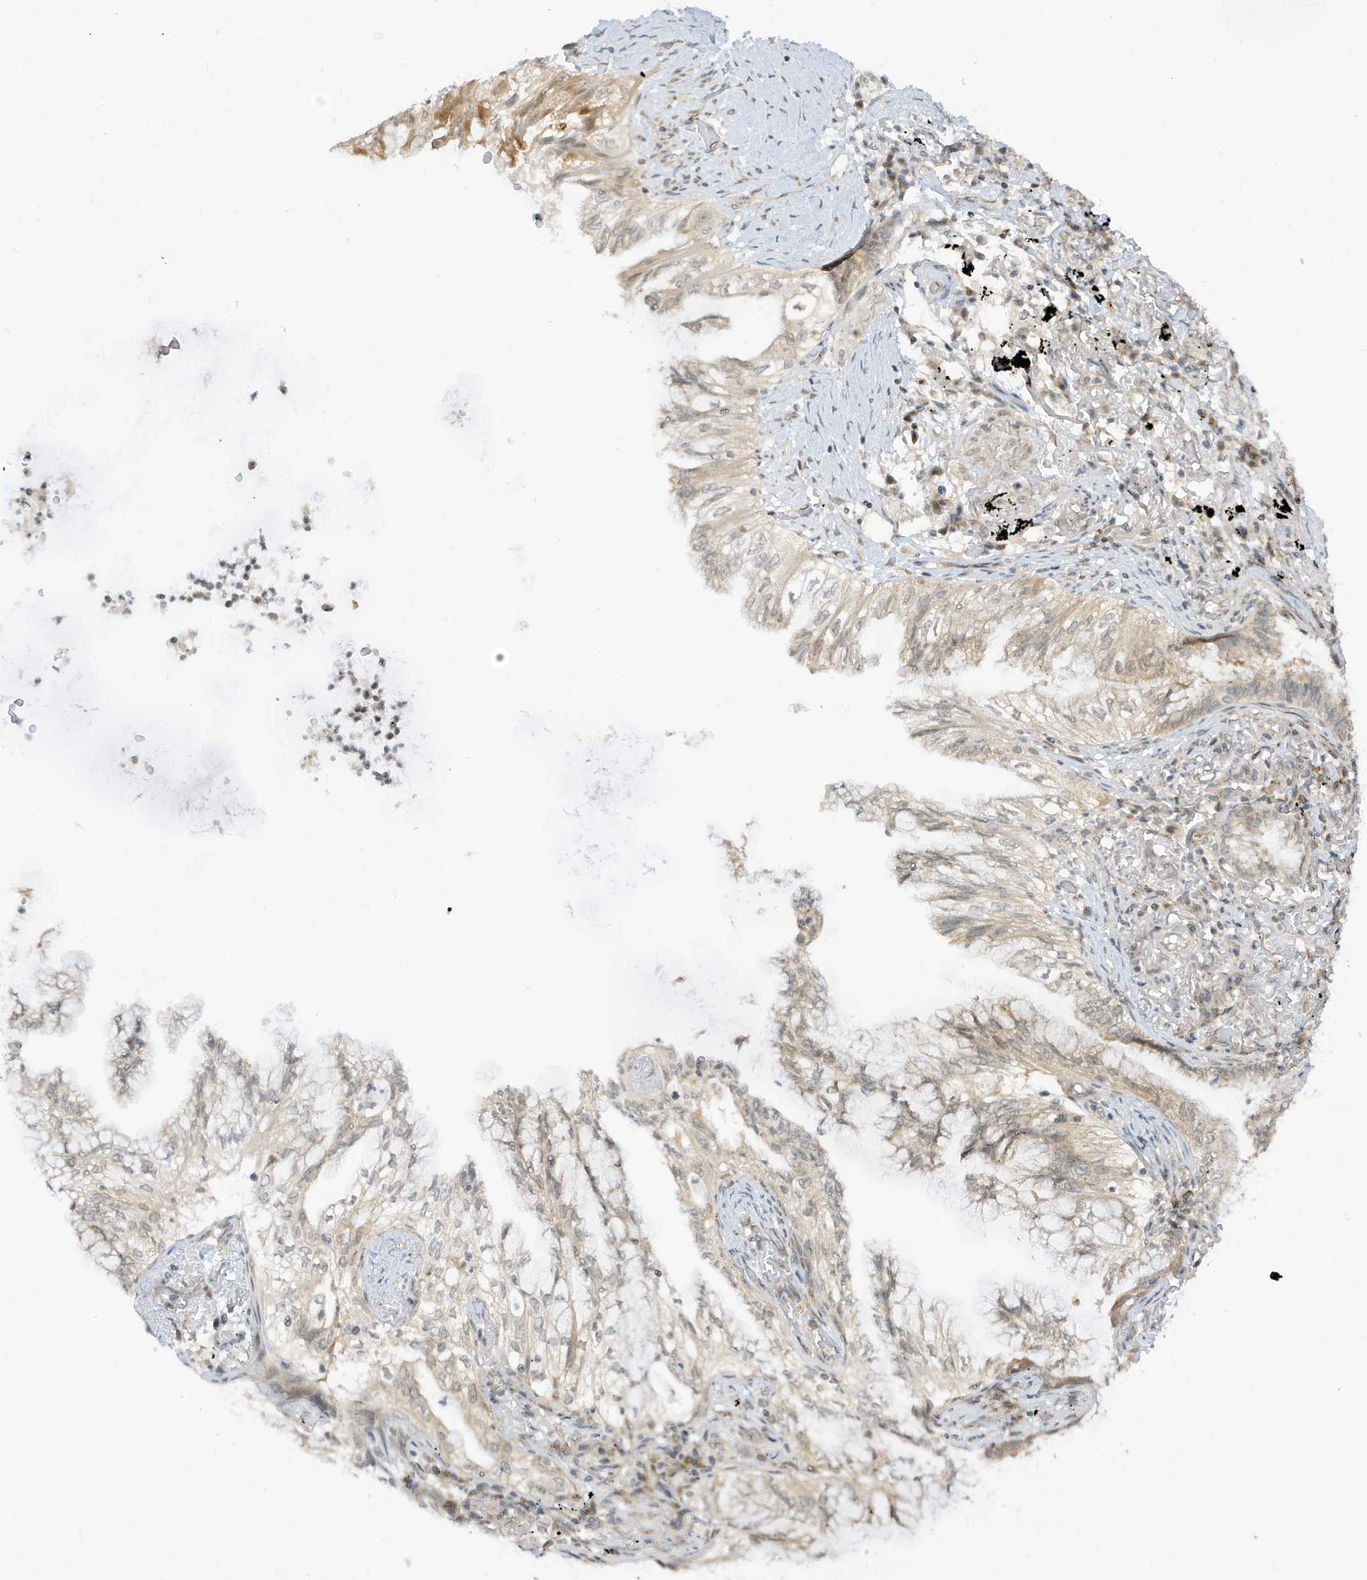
{"staining": {"intensity": "weak", "quantity": "25%-75%", "location": "cytoplasmic/membranous,nuclear"}, "tissue": "lung cancer", "cell_type": "Tumor cells", "image_type": "cancer", "snomed": [{"axis": "morphology", "description": "Adenocarcinoma, NOS"}, {"axis": "topography", "description": "Lung"}], "caption": "Immunohistochemical staining of lung cancer (adenocarcinoma) shows low levels of weak cytoplasmic/membranous and nuclear protein positivity in approximately 25%-75% of tumor cells. Ihc stains the protein of interest in brown and the nuclei are stained blue.", "gene": "TAB3", "patient": {"sex": "female", "age": 70}}